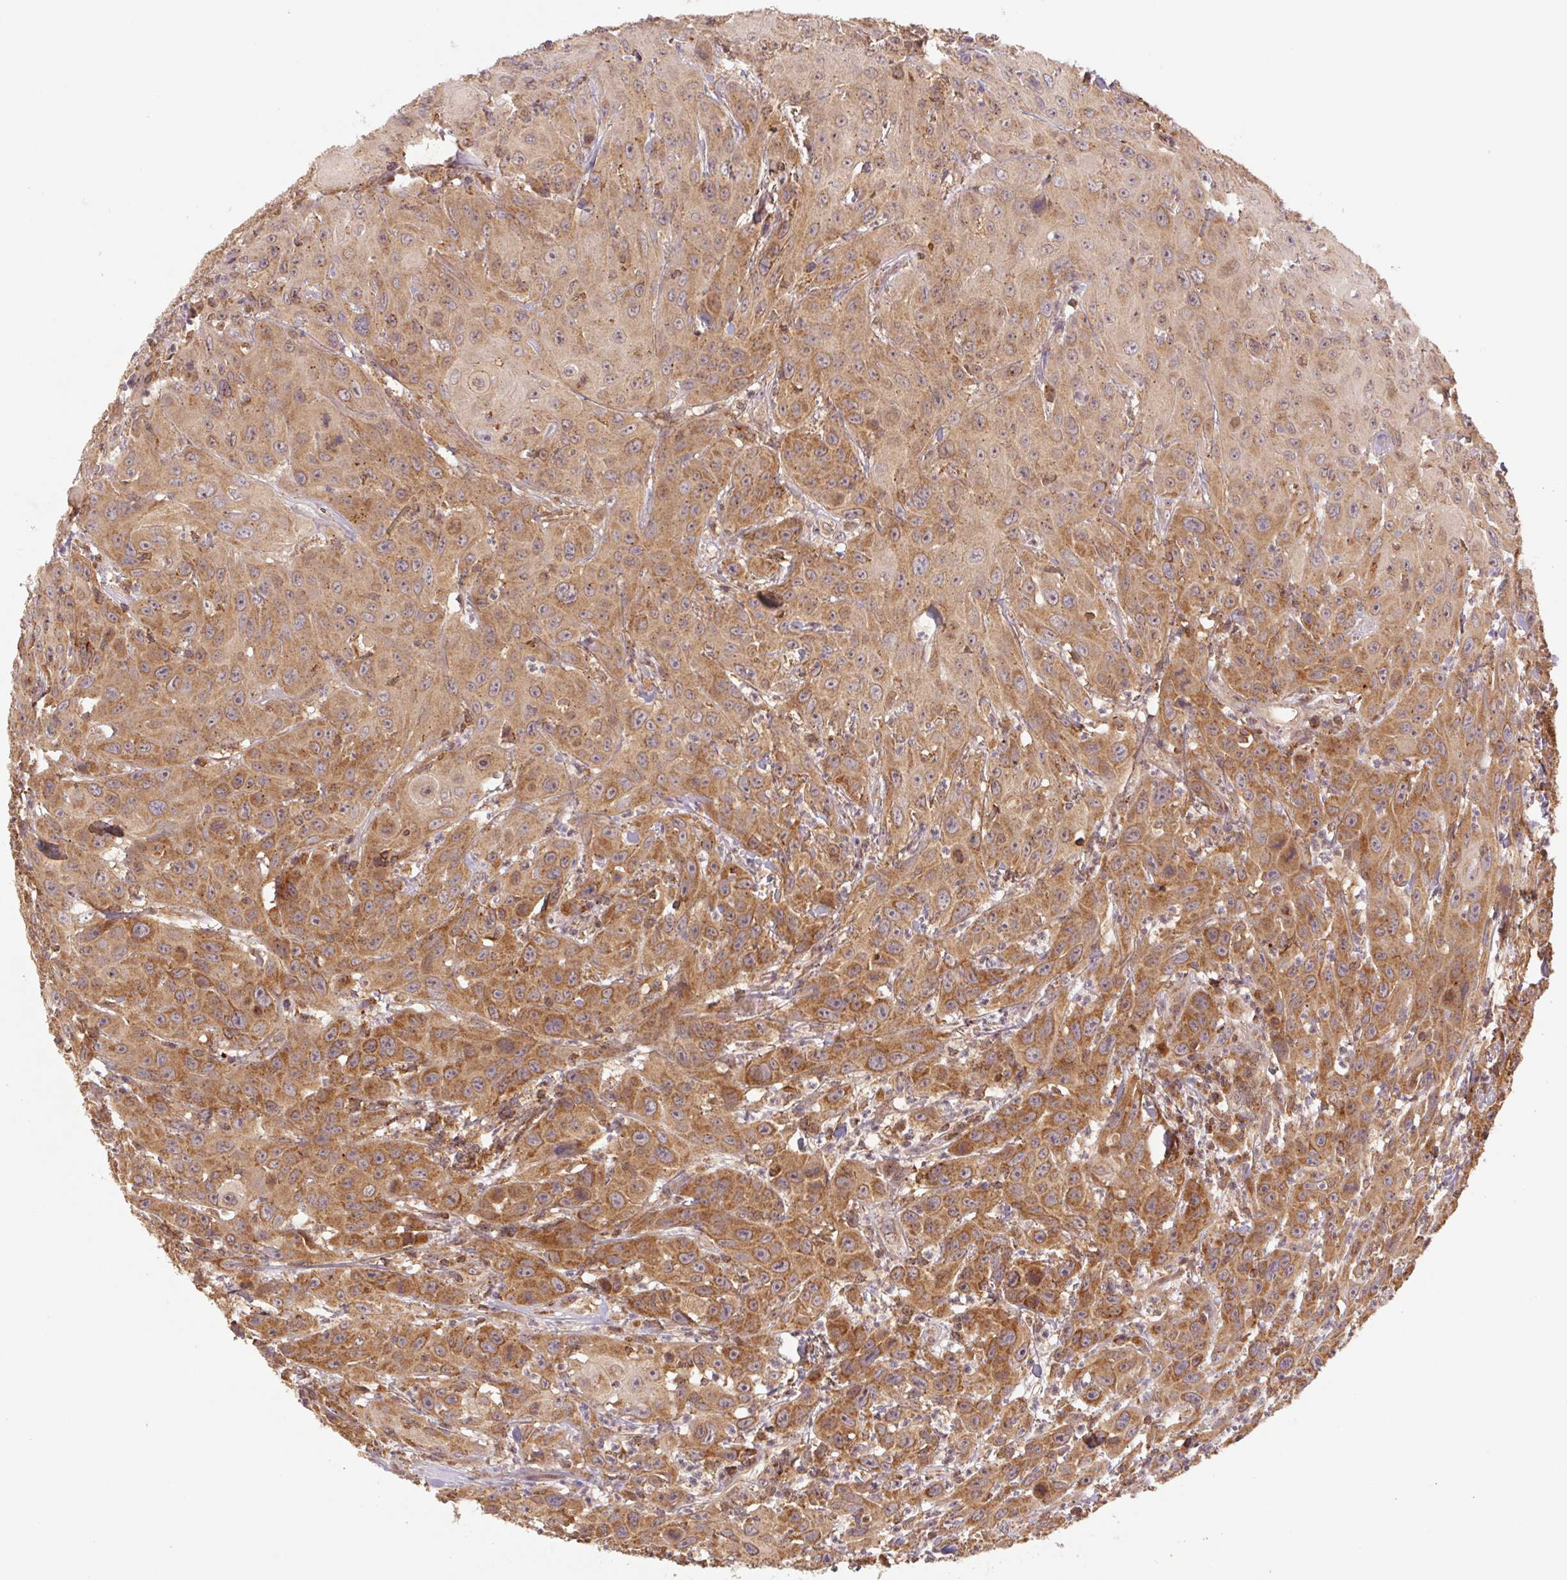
{"staining": {"intensity": "moderate", "quantity": ">75%", "location": "cytoplasmic/membranous"}, "tissue": "head and neck cancer", "cell_type": "Tumor cells", "image_type": "cancer", "snomed": [{"axis": "morphology", "description": "Squamous cell carcinoma, NOS"}, {"axis": "topography", "description": "Skin"}, {"axis": "topography", "description": "Head-Neck"}], "caption": "Human head and neck cancer stained for a protein (brown) reveals moderate cytoplasmic/membranous positive expression in approximately >75% of tumor cells.", "gene": "MTHFD1", "patient": {"sex": "male", "age": 80}}